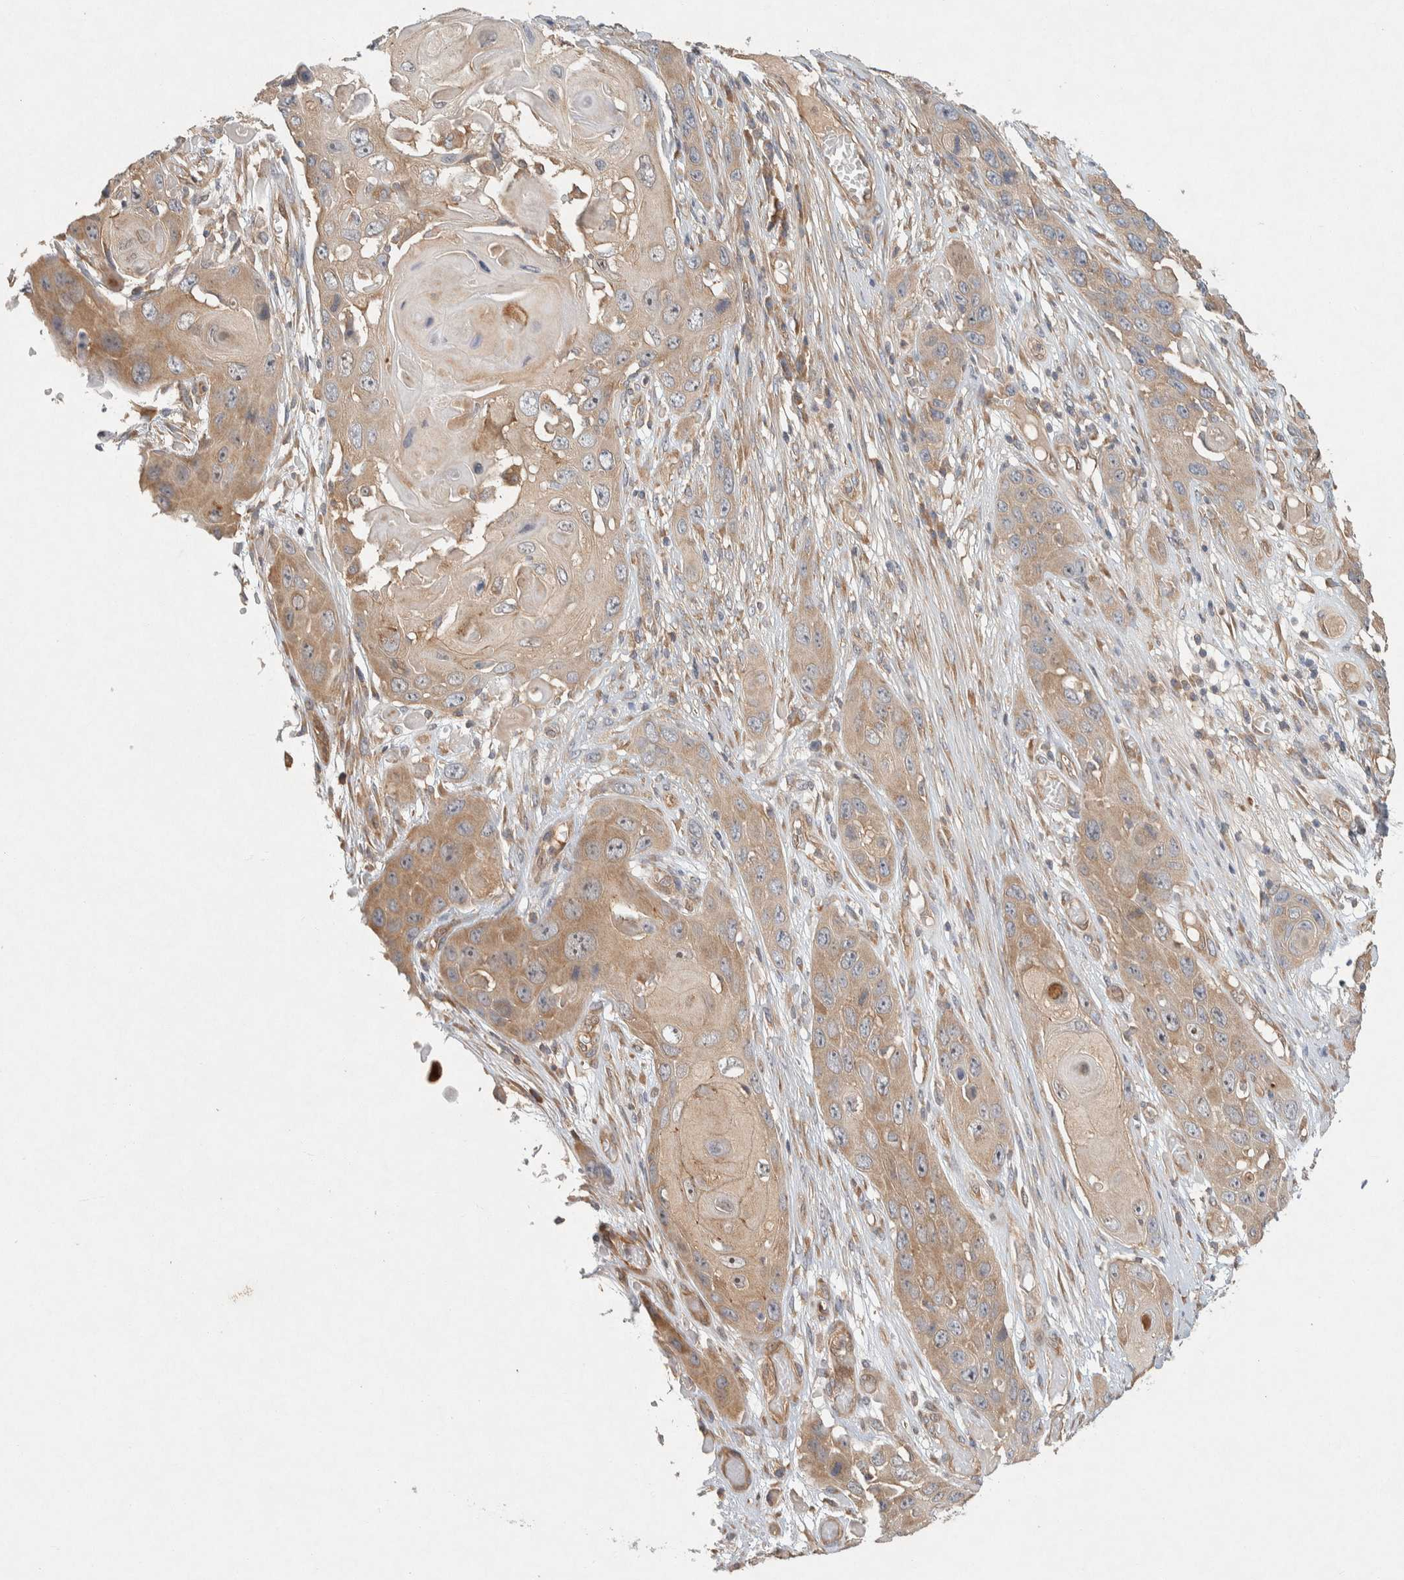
{"staining": {"intensity": "weak", "quantity": ">75%", "location": "cytoplasmic/membranous"}, "tissue": "skin cancer", "cell_type": "Tumor cells", "image_type": "cancer", "snomed": [{"axis": "morphology", "description": "Squamous cell carcinoma, NOS"}, {"axis": "topography", "description": "Skin"}], "caption": "Skin cancer was stained to show a protein in brown. There is low levels of weak cytoplasmic/membranous staining in about >75% of tumor cells. Using DAB (3,3'-diaminobenzidine) (brown) and hematoxylin (blue) stains, captured at high magnification using brightfield microscopy.", "gene": "PXK", "patient": {"sex": "male", "age": 55}}